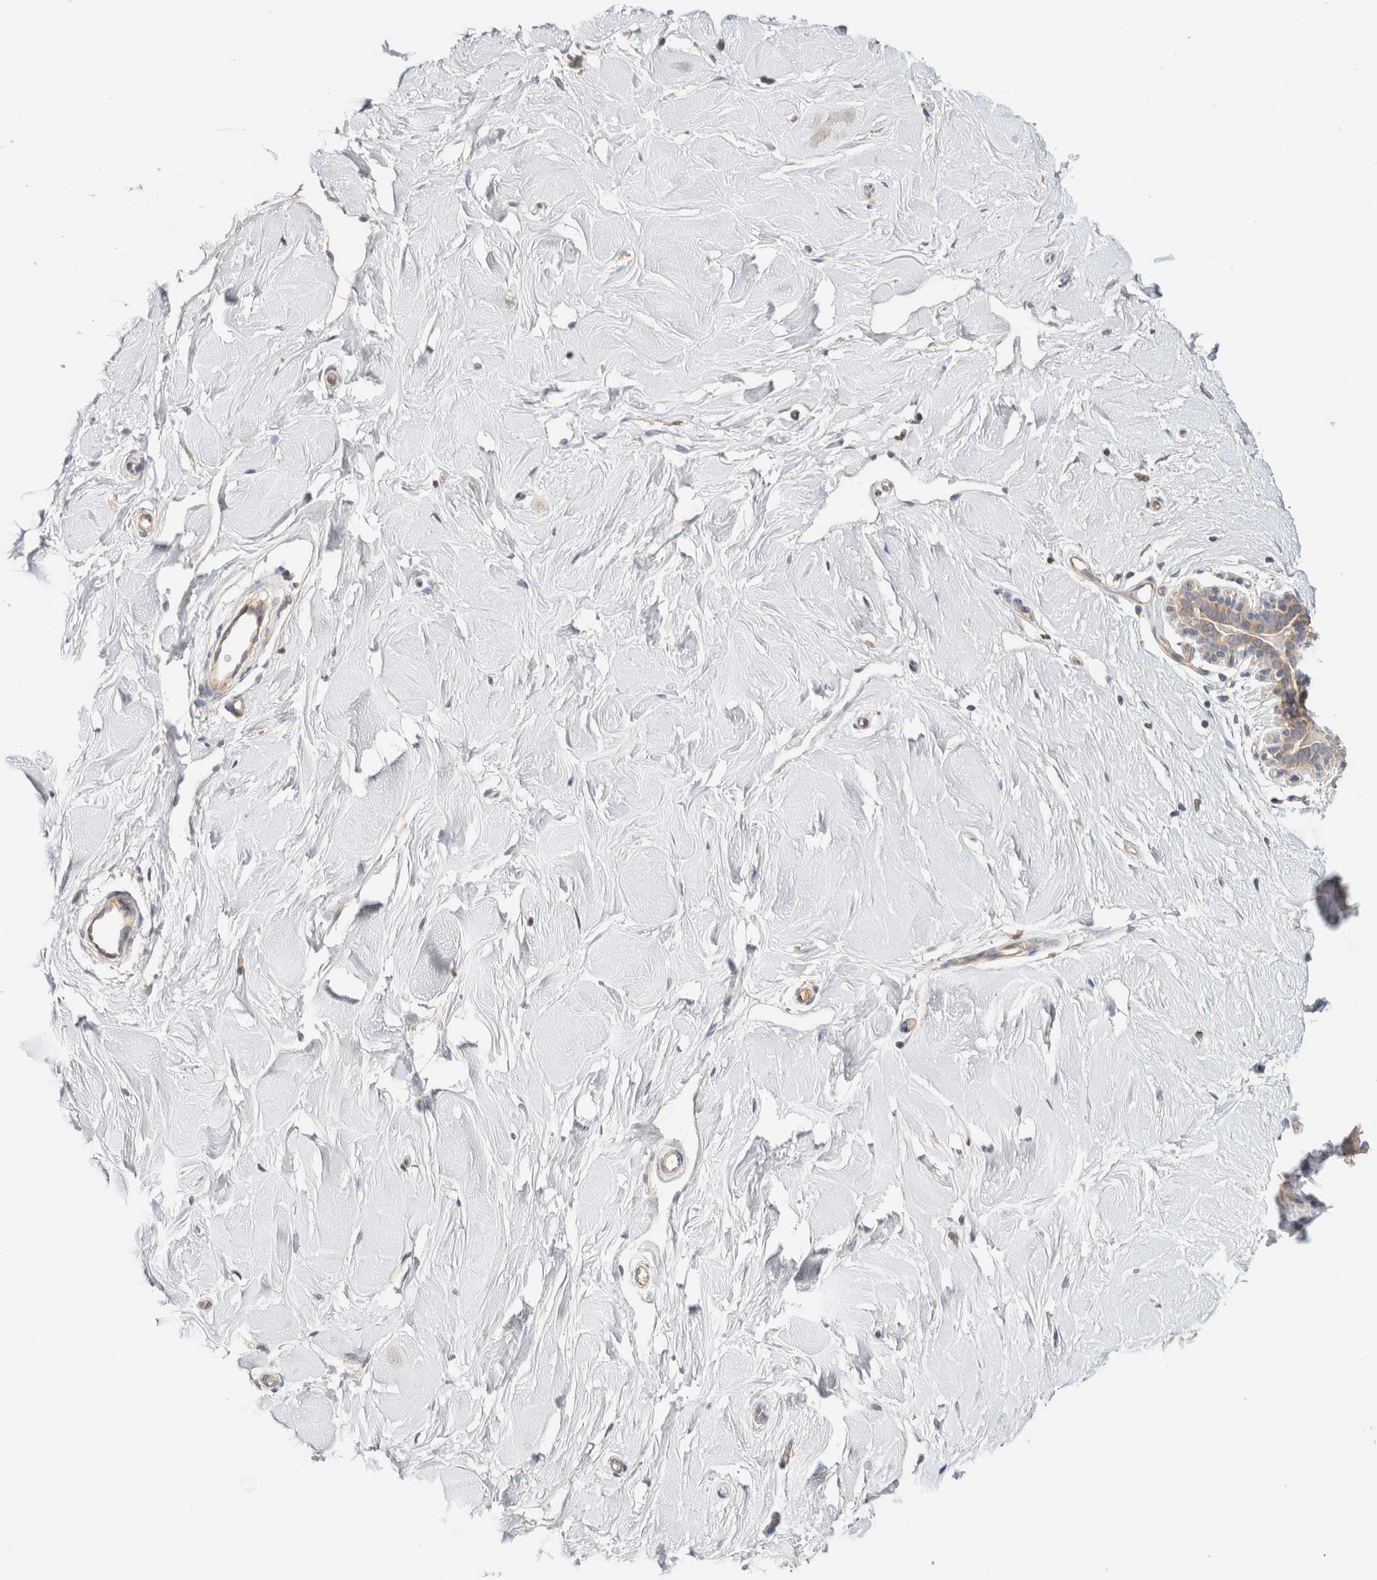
{"staining": {"intensity": "weak", "quantity": ">75%", "location": "cytoplasmic/membranous"}, "tissue": "breast", "cell_type": "Adipocytes", "image_type": "normal", "snomed": [{"axis": "morphology", "description": "Normal tissue, NOS"}, {"axis": "topography", "description": "Breast"}], "caption": "The photomicrograph shows a brown stain indicating the presence of a protein in the cytoplasmic/membranous of adipocytes in breast. Nuclei are stained in blue.", "gene": "B3GNTL1", "patient": {"sex": "female", "age": 23}}